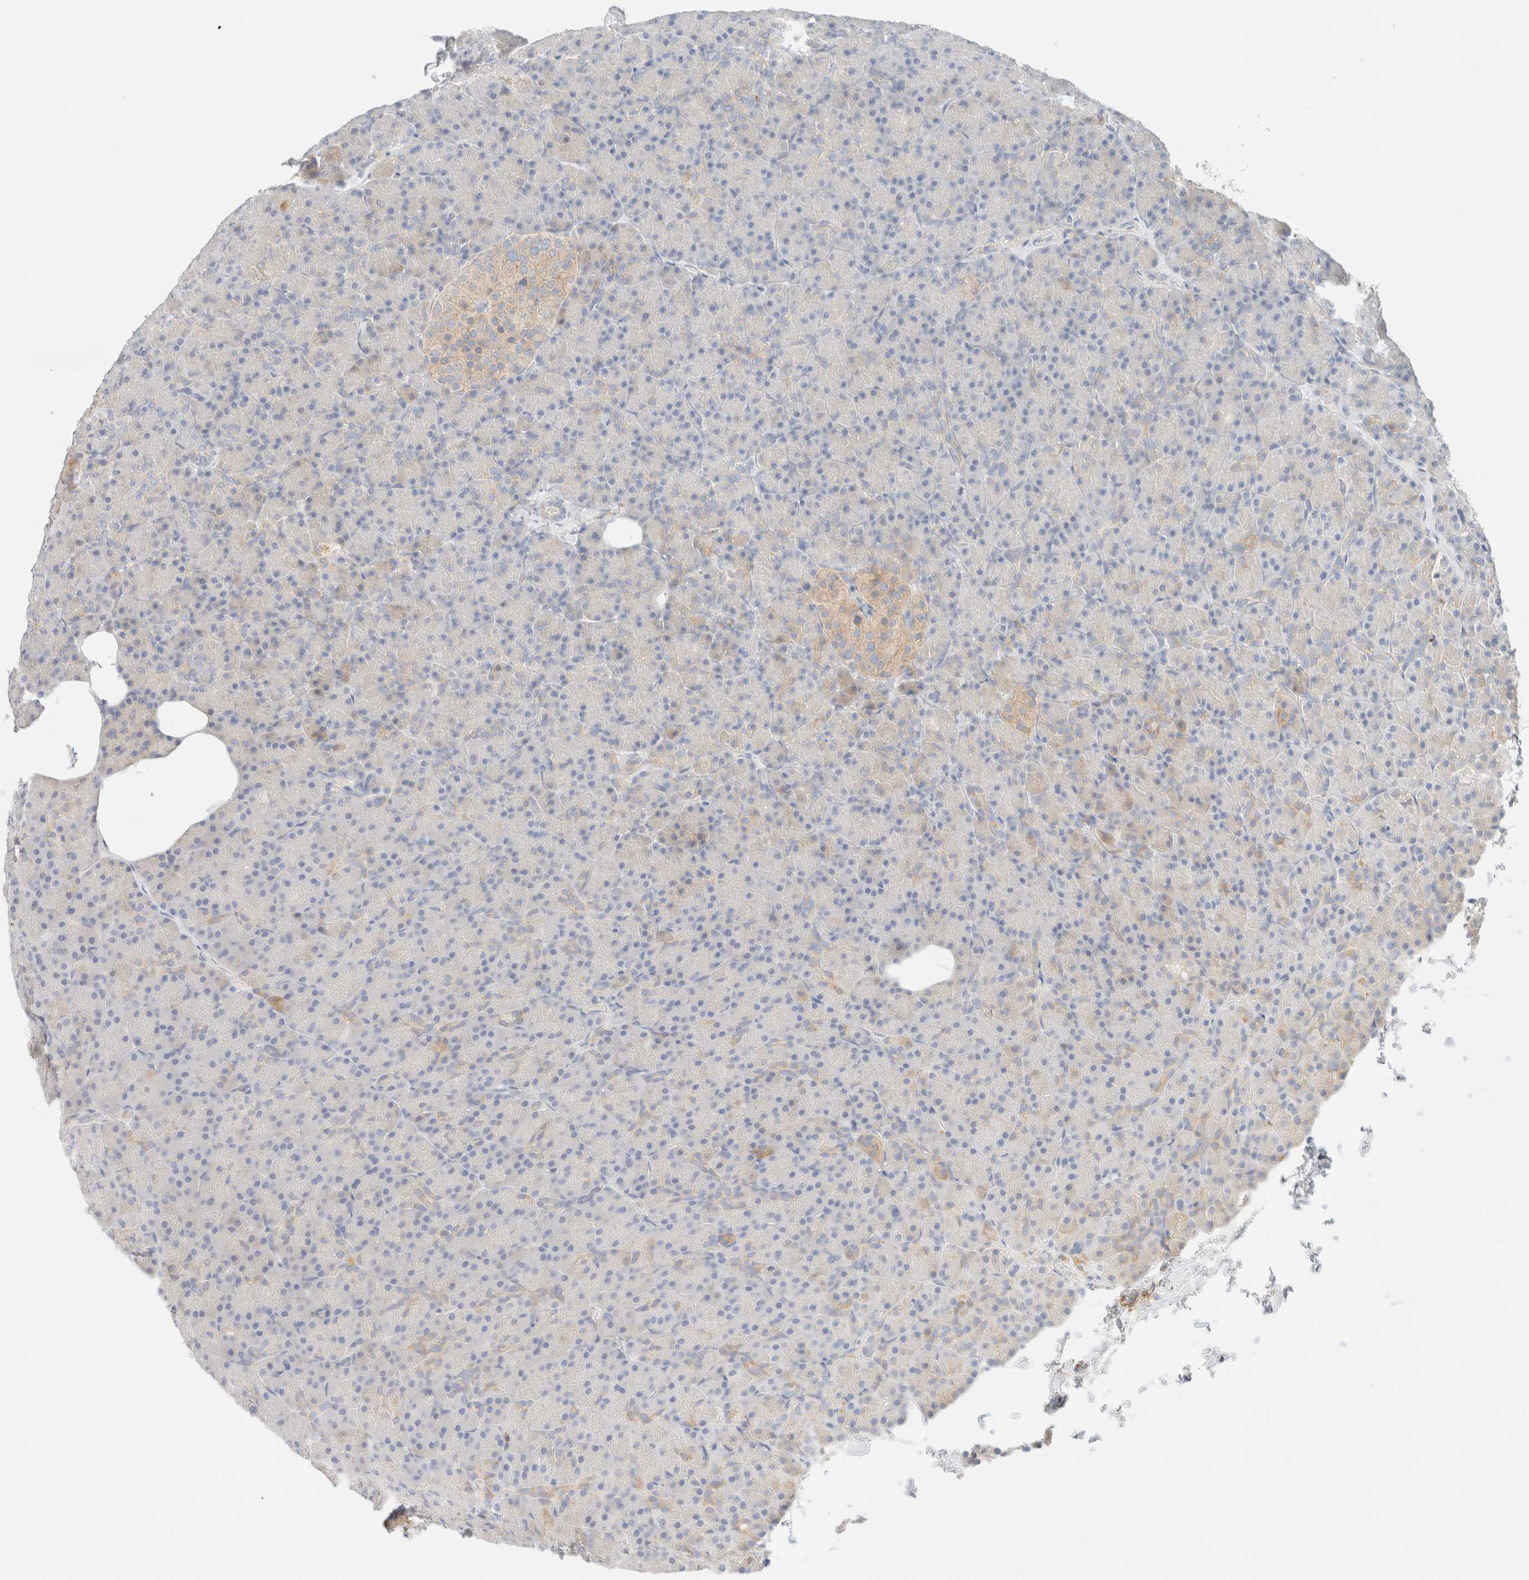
{"staining": {"intensity": "weak", "quantity": "<25%", "location": "cytoplasmic/membranous"}, "tissue": "pancreas", "cell_type": "Exocrine glandular cells", "image_type": "normal", "snomed": [{"axis": "morphology", "description": "Normal tissue, NOS"}, {"axis": "topography", "description": "Pancreas"}], "caption": "Pancreas stained for a protein using immunohistochemistry (IHC) exhibits no expression exocrine glandular cells.", "gene": "SARM1", "patient": {"sex": "female", "age": 43}}